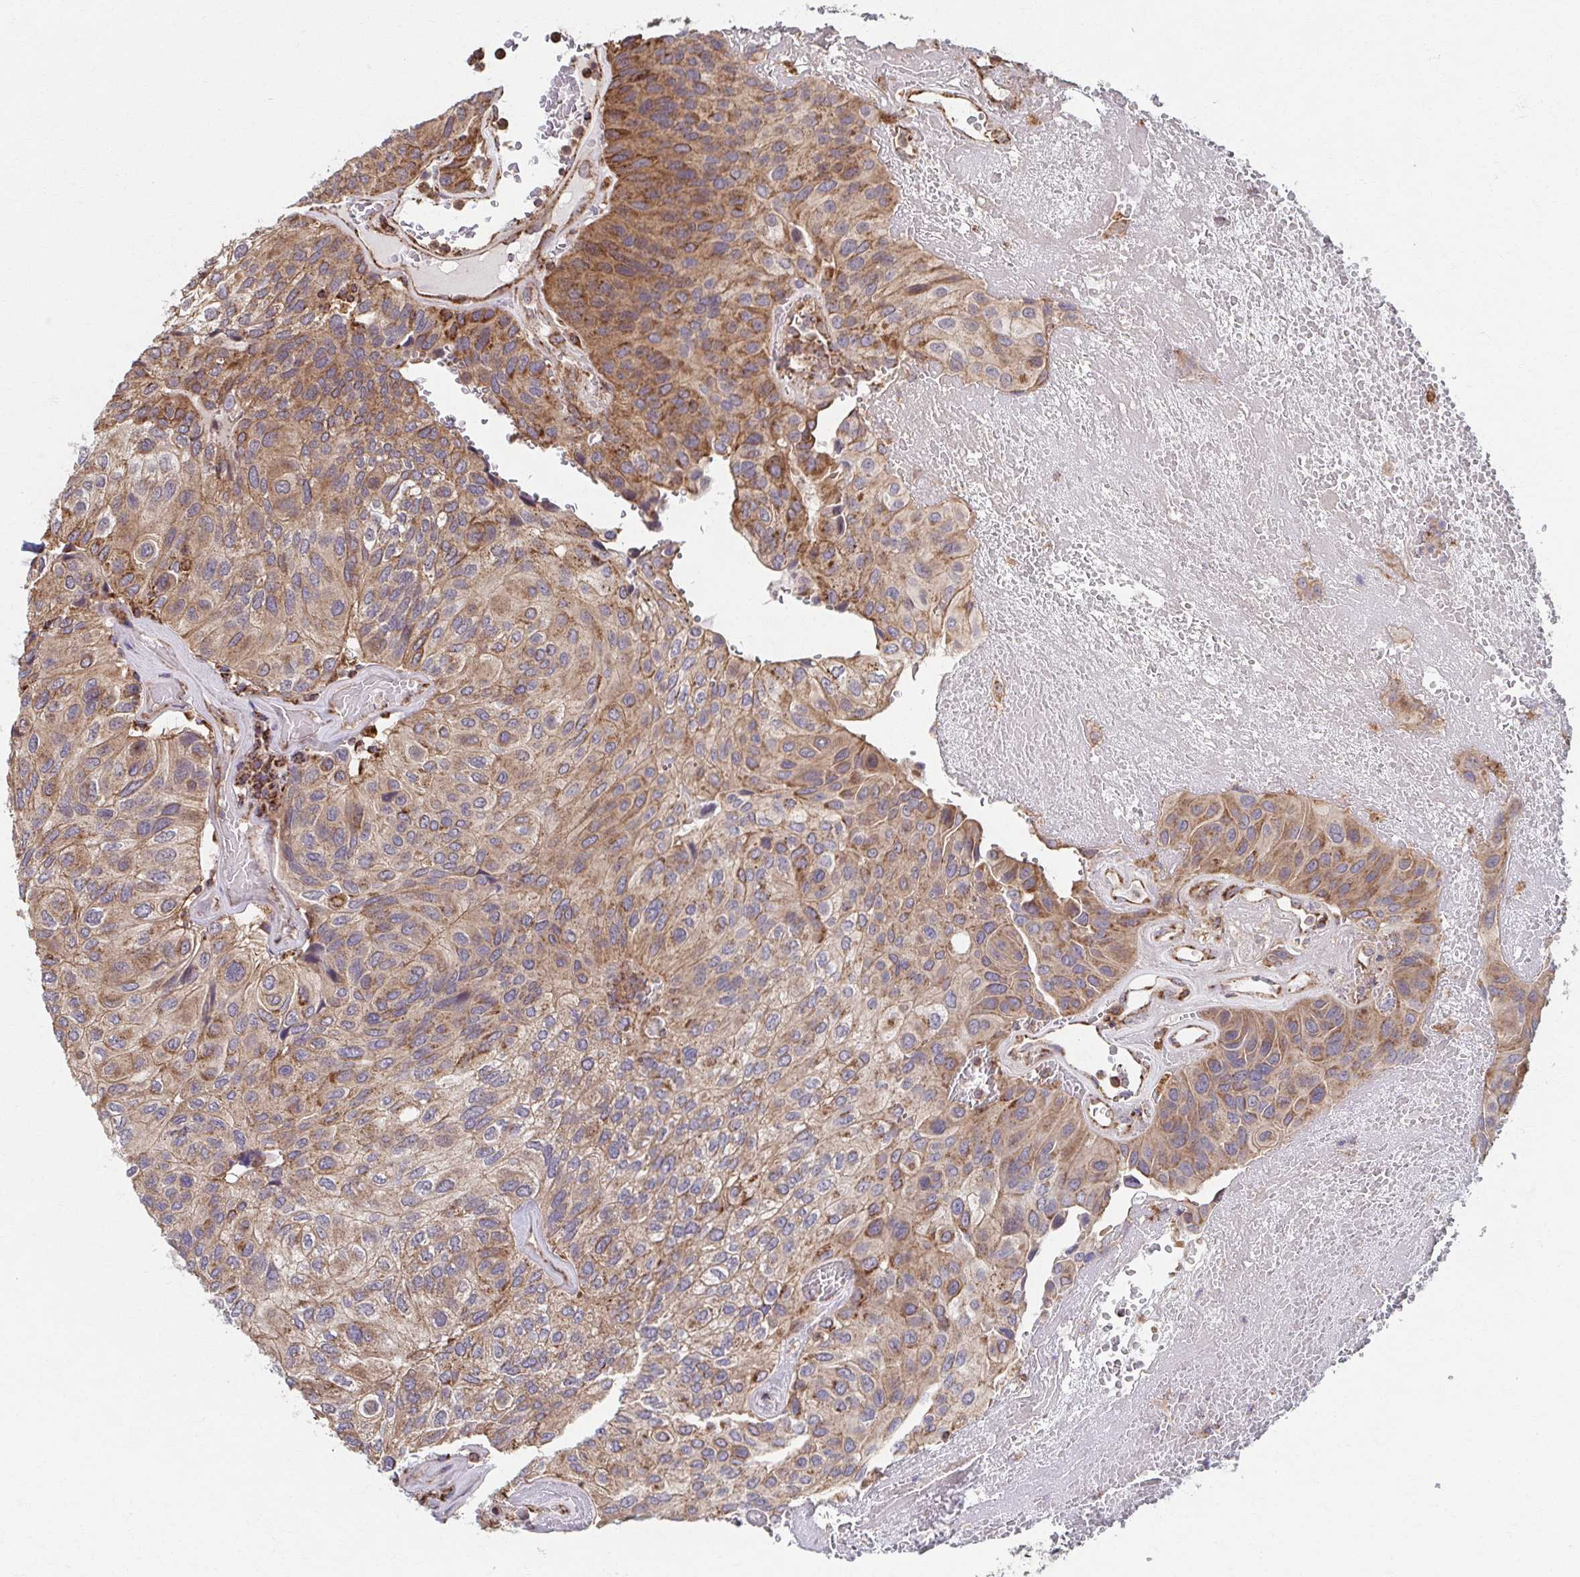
{"staining": {"intensity": "moderate", "quantity": ">75%", "location": "cytoplasmic/membranous"}, "tissue": "urothelial cancer", "cell_type": "Tumor cells", "image_type": "cancer", "snomed": [{"axis": "morphology", "description": "Urothelial carcinoma, High grade"}, {"axis": "topography", "description": "Urinary bladder"}], "caption": "About >75% of tumor cells in urothelial carcinoma (high-grade) show moderate cytoplasmic/membranous protein staining as visualized by brown immunohistochemical staining.", "gene": "KLHL34", "patient": {"sex": "male", "age": 66}}